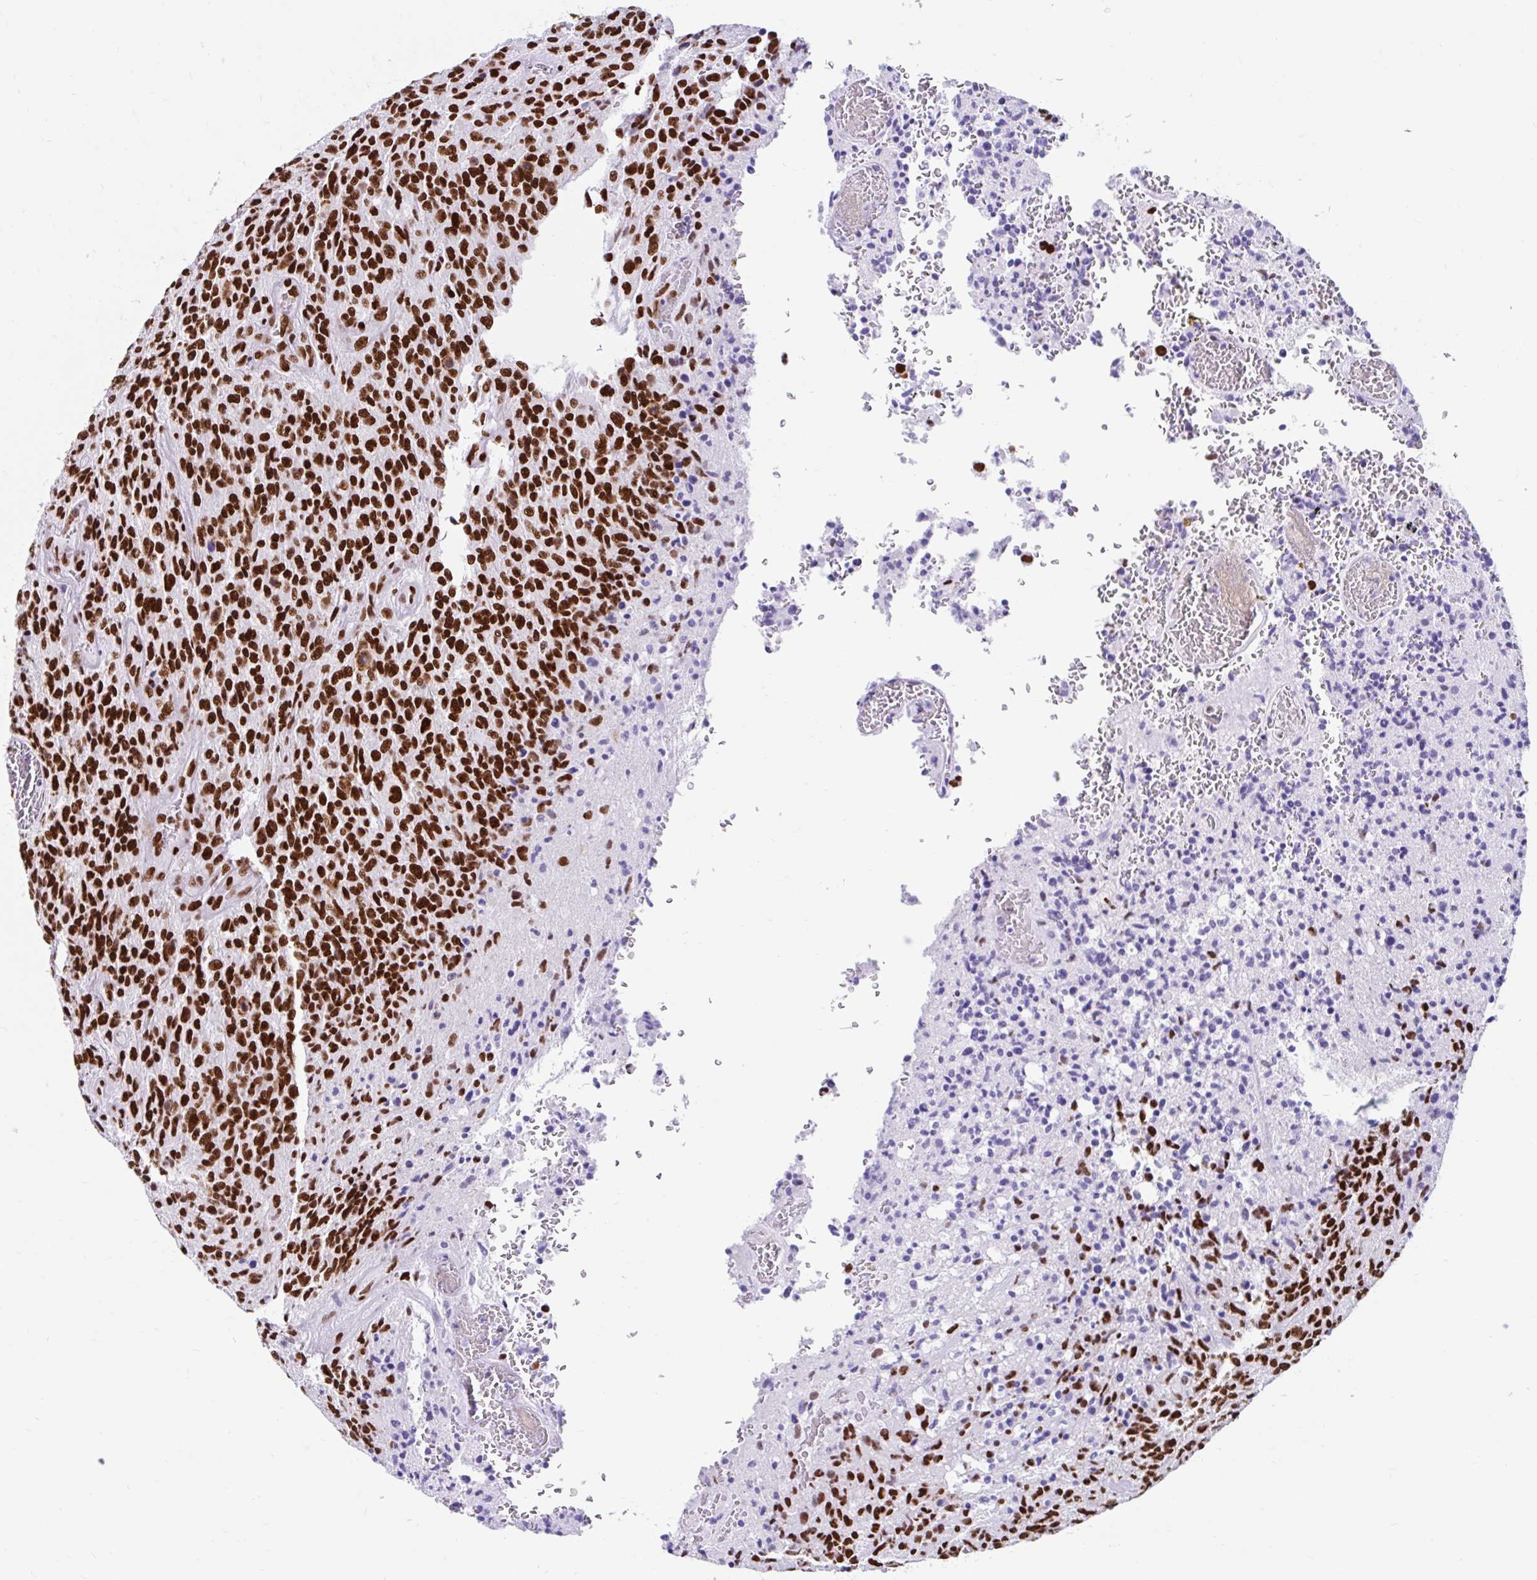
{"staining": {"intensity": "strong", "quantity": ">75%", "location": "nuclear"}, "tissue": "glioma", "cell_type": "Tumor cells", "image_type": "cancer", "snomed": [{"axis": "morphology", "description": "Glioma, malignant, High grade"}, {"axis": "topography", "description": "Brain"}], "caption": "Protein staining of malignant high-grade glioma tissue reveals strong nuclear expression in approximately >75% of tumor cells.", "gene": "KHDRBS1", "patient": {"sex": "male", "age": 36}}